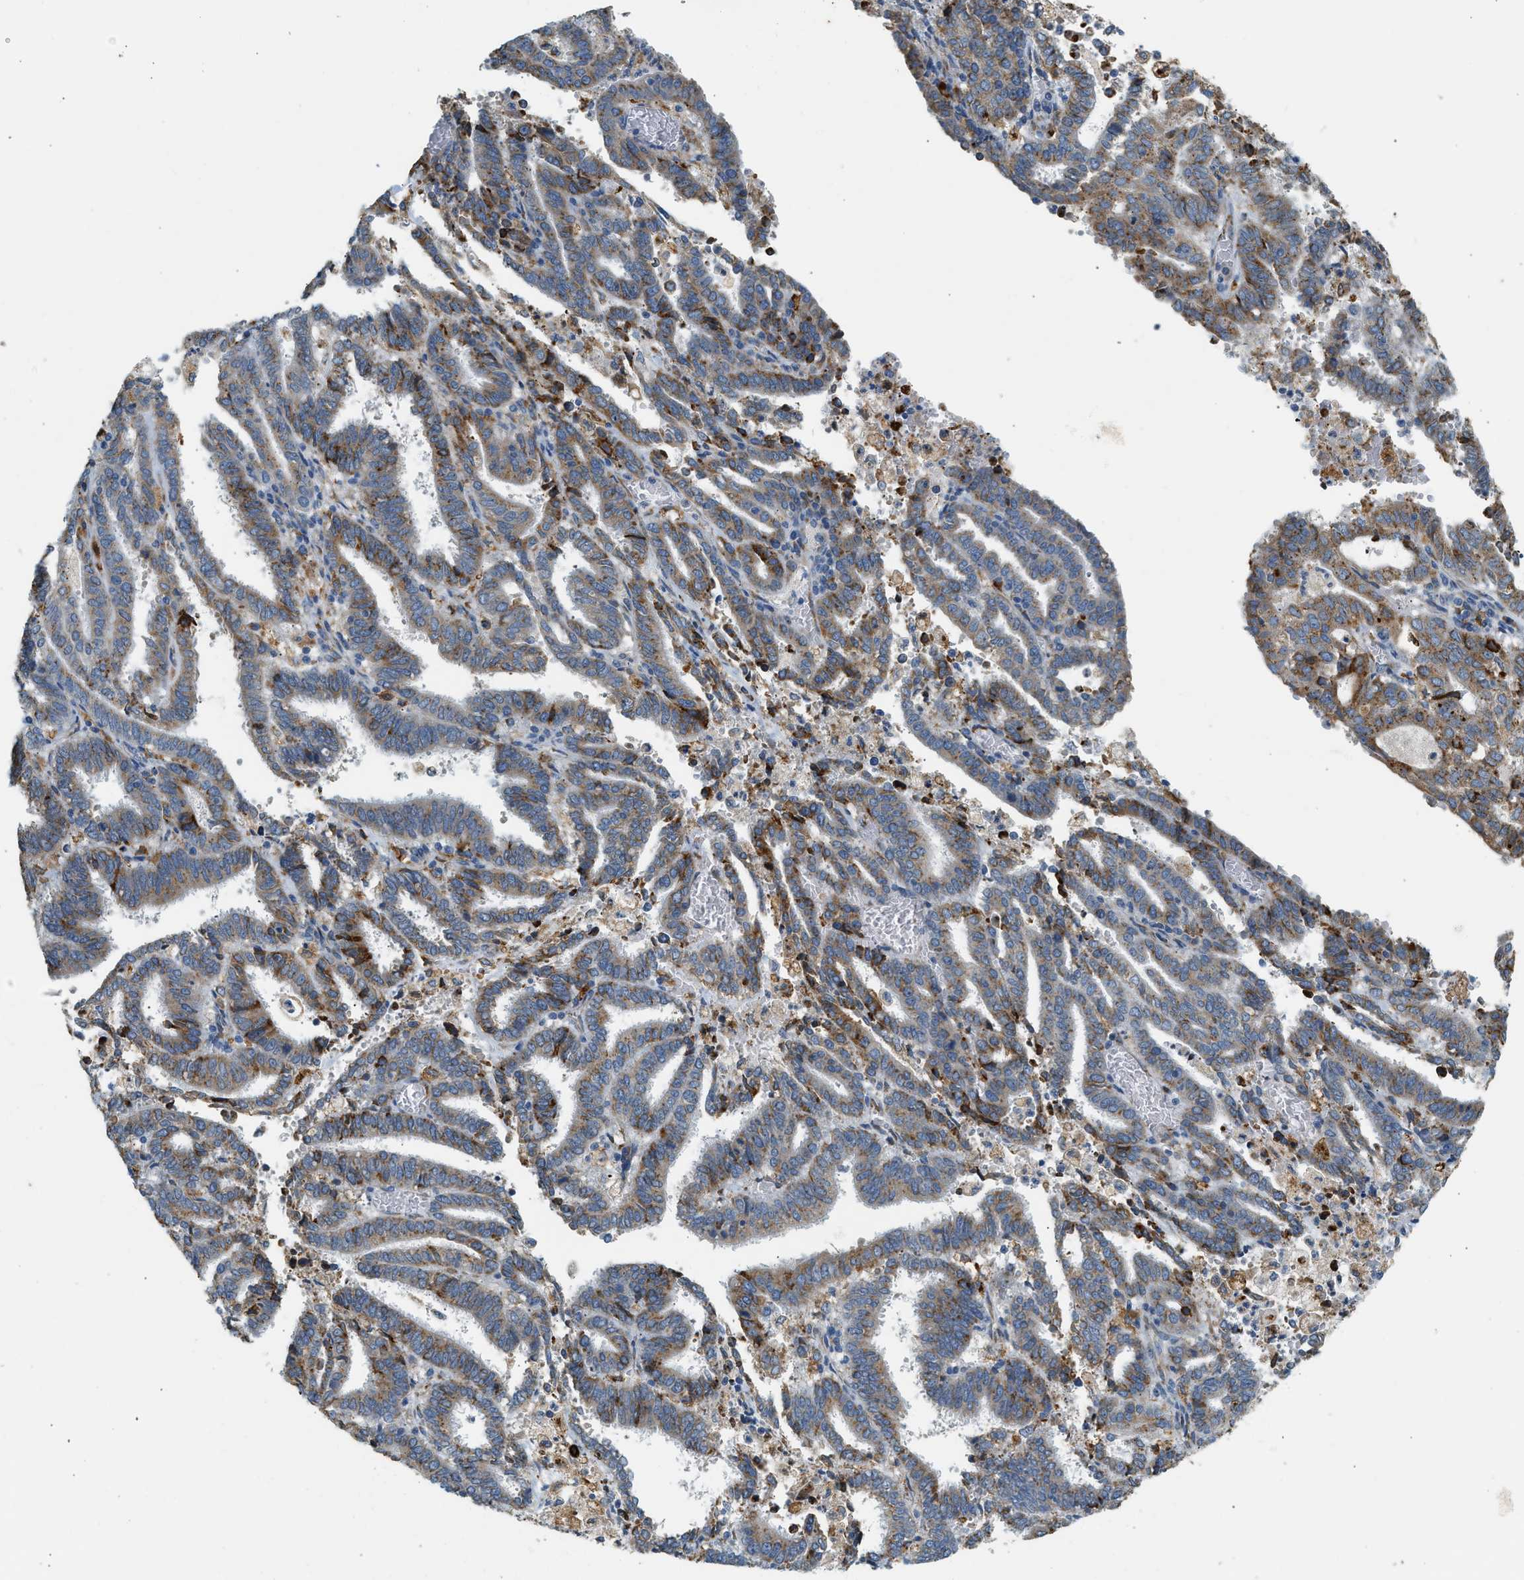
{"staining": {"intensity": "moderate", "quantity": ">75%", "location": "cytoplasmic/membranous"}, "tissue": "endometrial cancer", "cell_type": "Tumor cells", "image_type": "cancer", "snomed": [{"axis": "morphology", "description": "Adenocarcinoma, NOS"}, {"axis": "topography", "description": "Uterus"}], "caption": "Human adenocarcinoma (endometrial) stained with a brown dye demonstrates moderate cytoplasmic/membranous positive staining in approximately >75% of tumor cells.", "gene": "CTSB", "patient": {"sex": "female", "age": 83}}